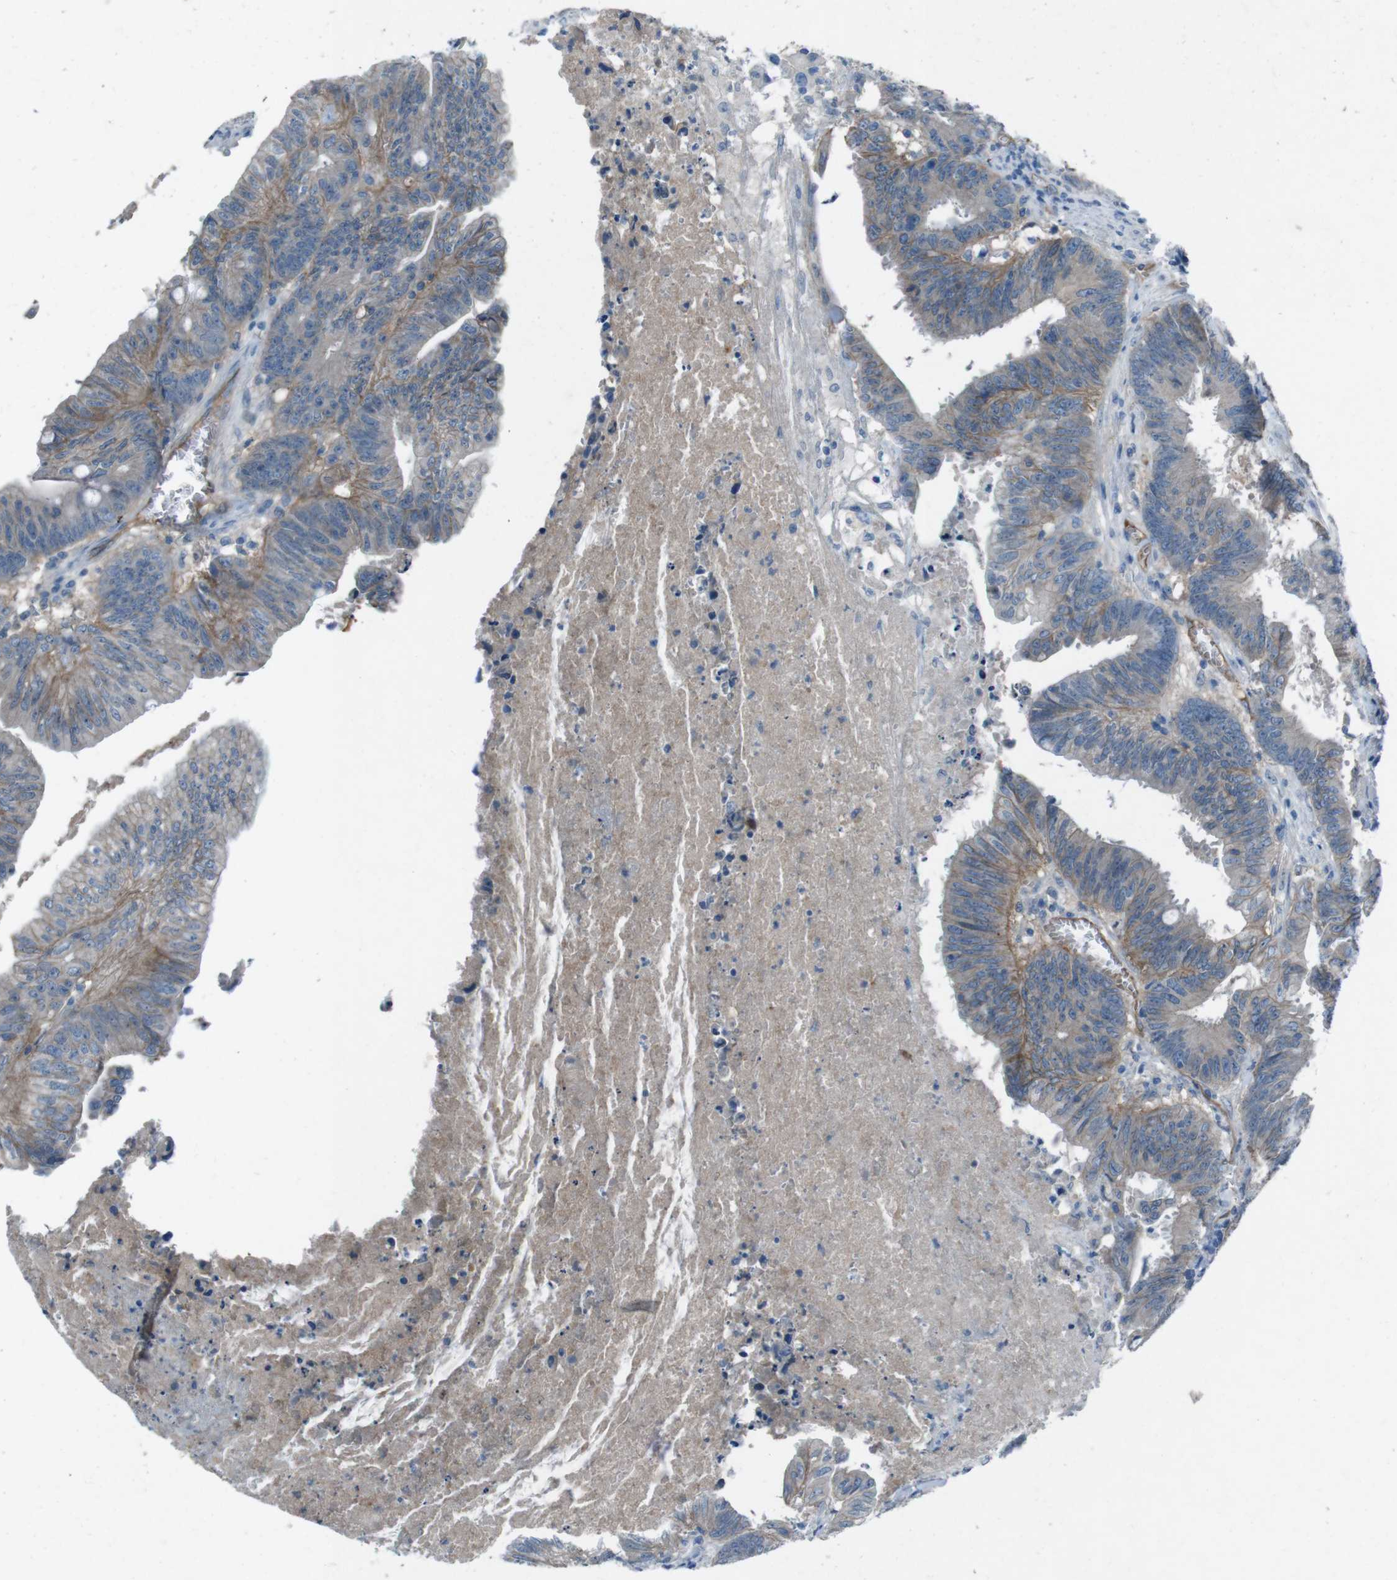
{"staining": {"intensity": "weak", "quantity": "25%-75%", "location": "cytoplasmic/membranous"}, "tissue": "colorectal cancer", "cell_type": "Tumor cells", "image_type": "cancer", "snomed": [{"axis": "morphology", "description": "Adenocarcinoma, NOS"}, {"axis": "topography", "description": "Colon"}], "caption": "Brown immunohistochemical staining in human colorectal cancer displays weak cytoplasmic/membranous staining in approximately 25%-75% of tumor cells.", "gene": "PVR", "patient": {"sex": "male", "age": 45}}